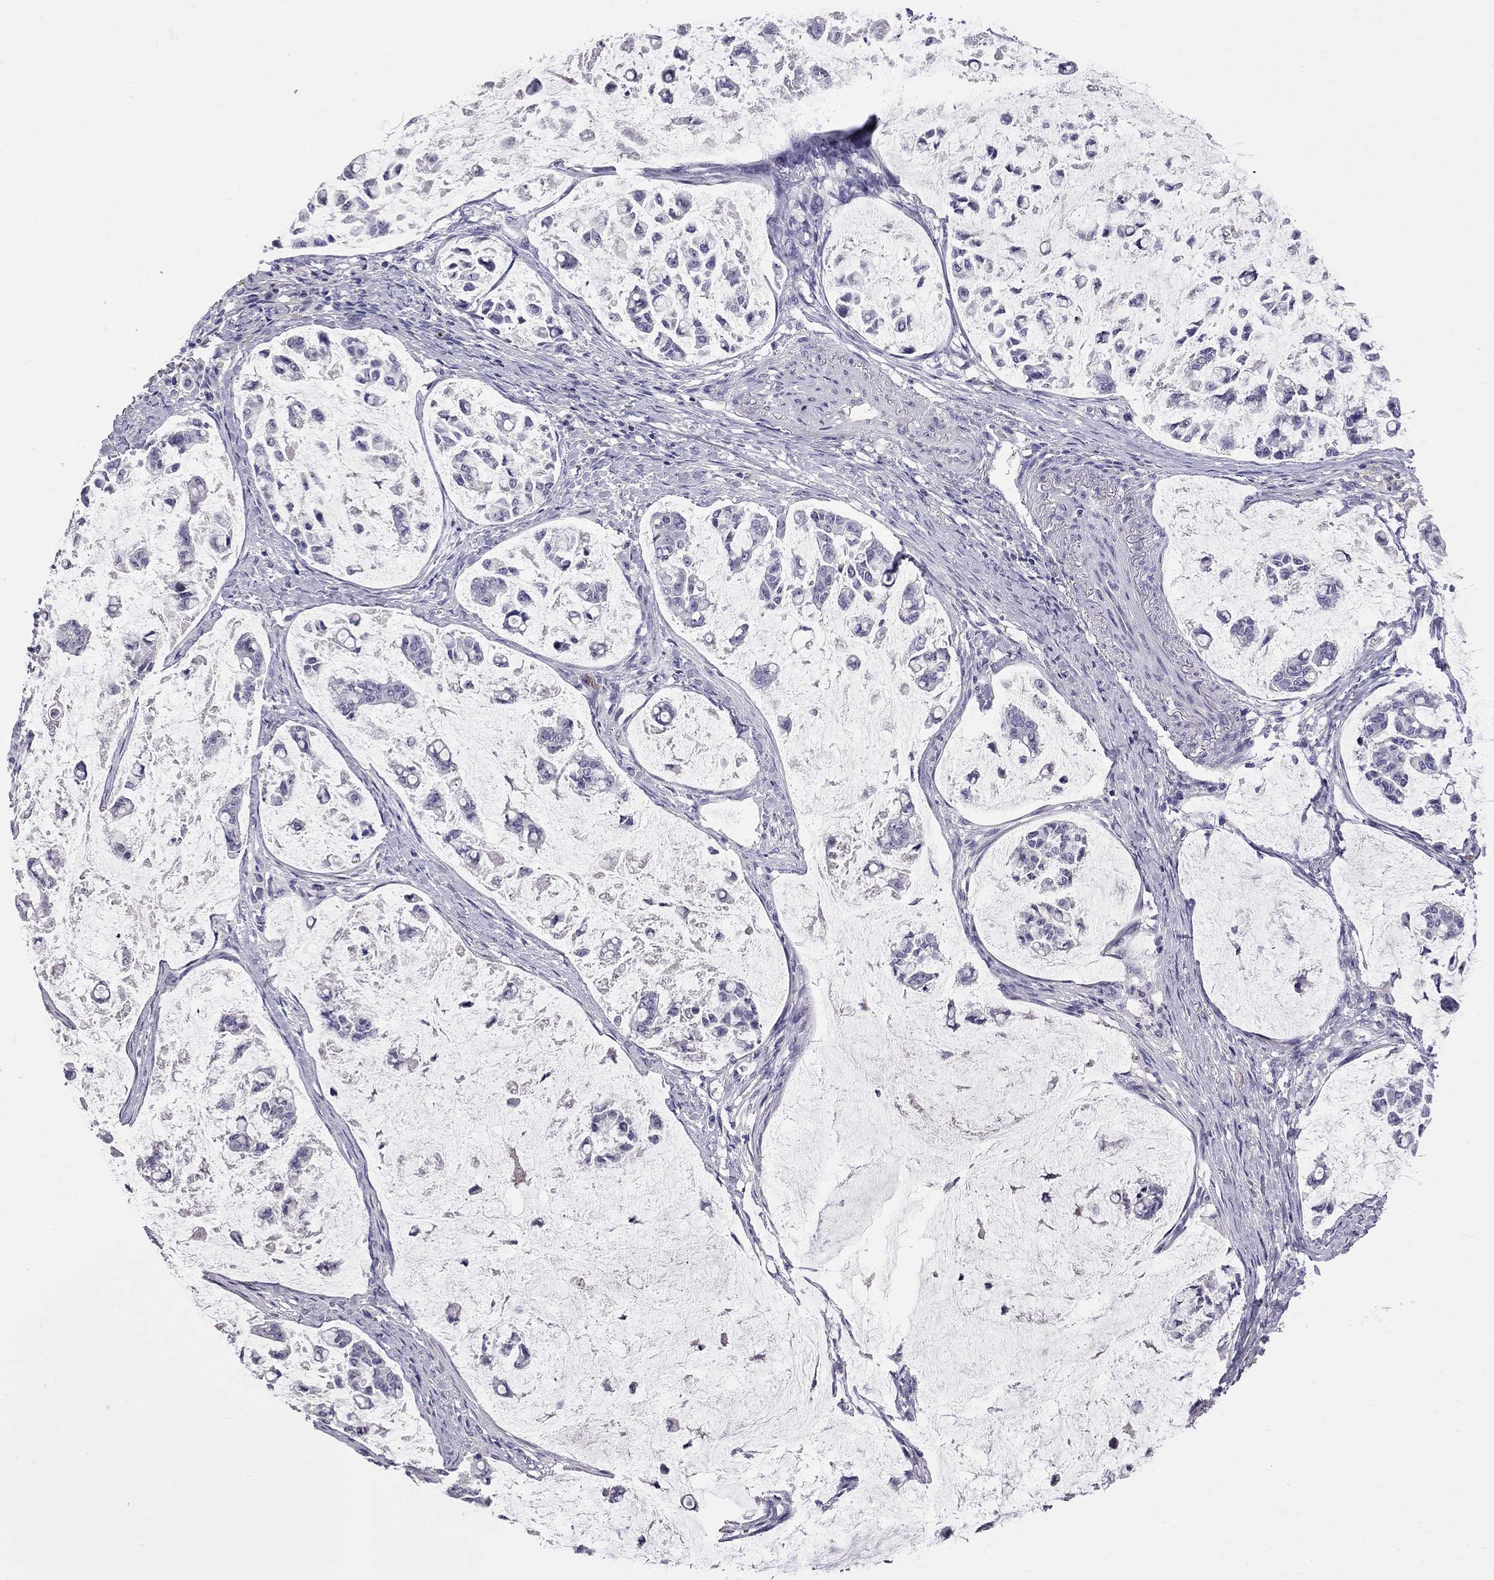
{"staining": {"intensity": "negative", "quantity": "none", "location": "none"}, "tissue": "stomach cancer", "cell_type": "Tumor cells", "image_type": "cancer", "snomed": [{"axis": "morphology", "description": "Adenocarcinoma, NOS"}, {"axis": "topography", "description": "Stomach"}], "caption": "An immunohistochemistry histopathology image of stomach cancer is shown. There is no staining in tumor cells of stomach cancer.", "gene": "CFAP91", "patient": {"sex": "male", "age": 82}}